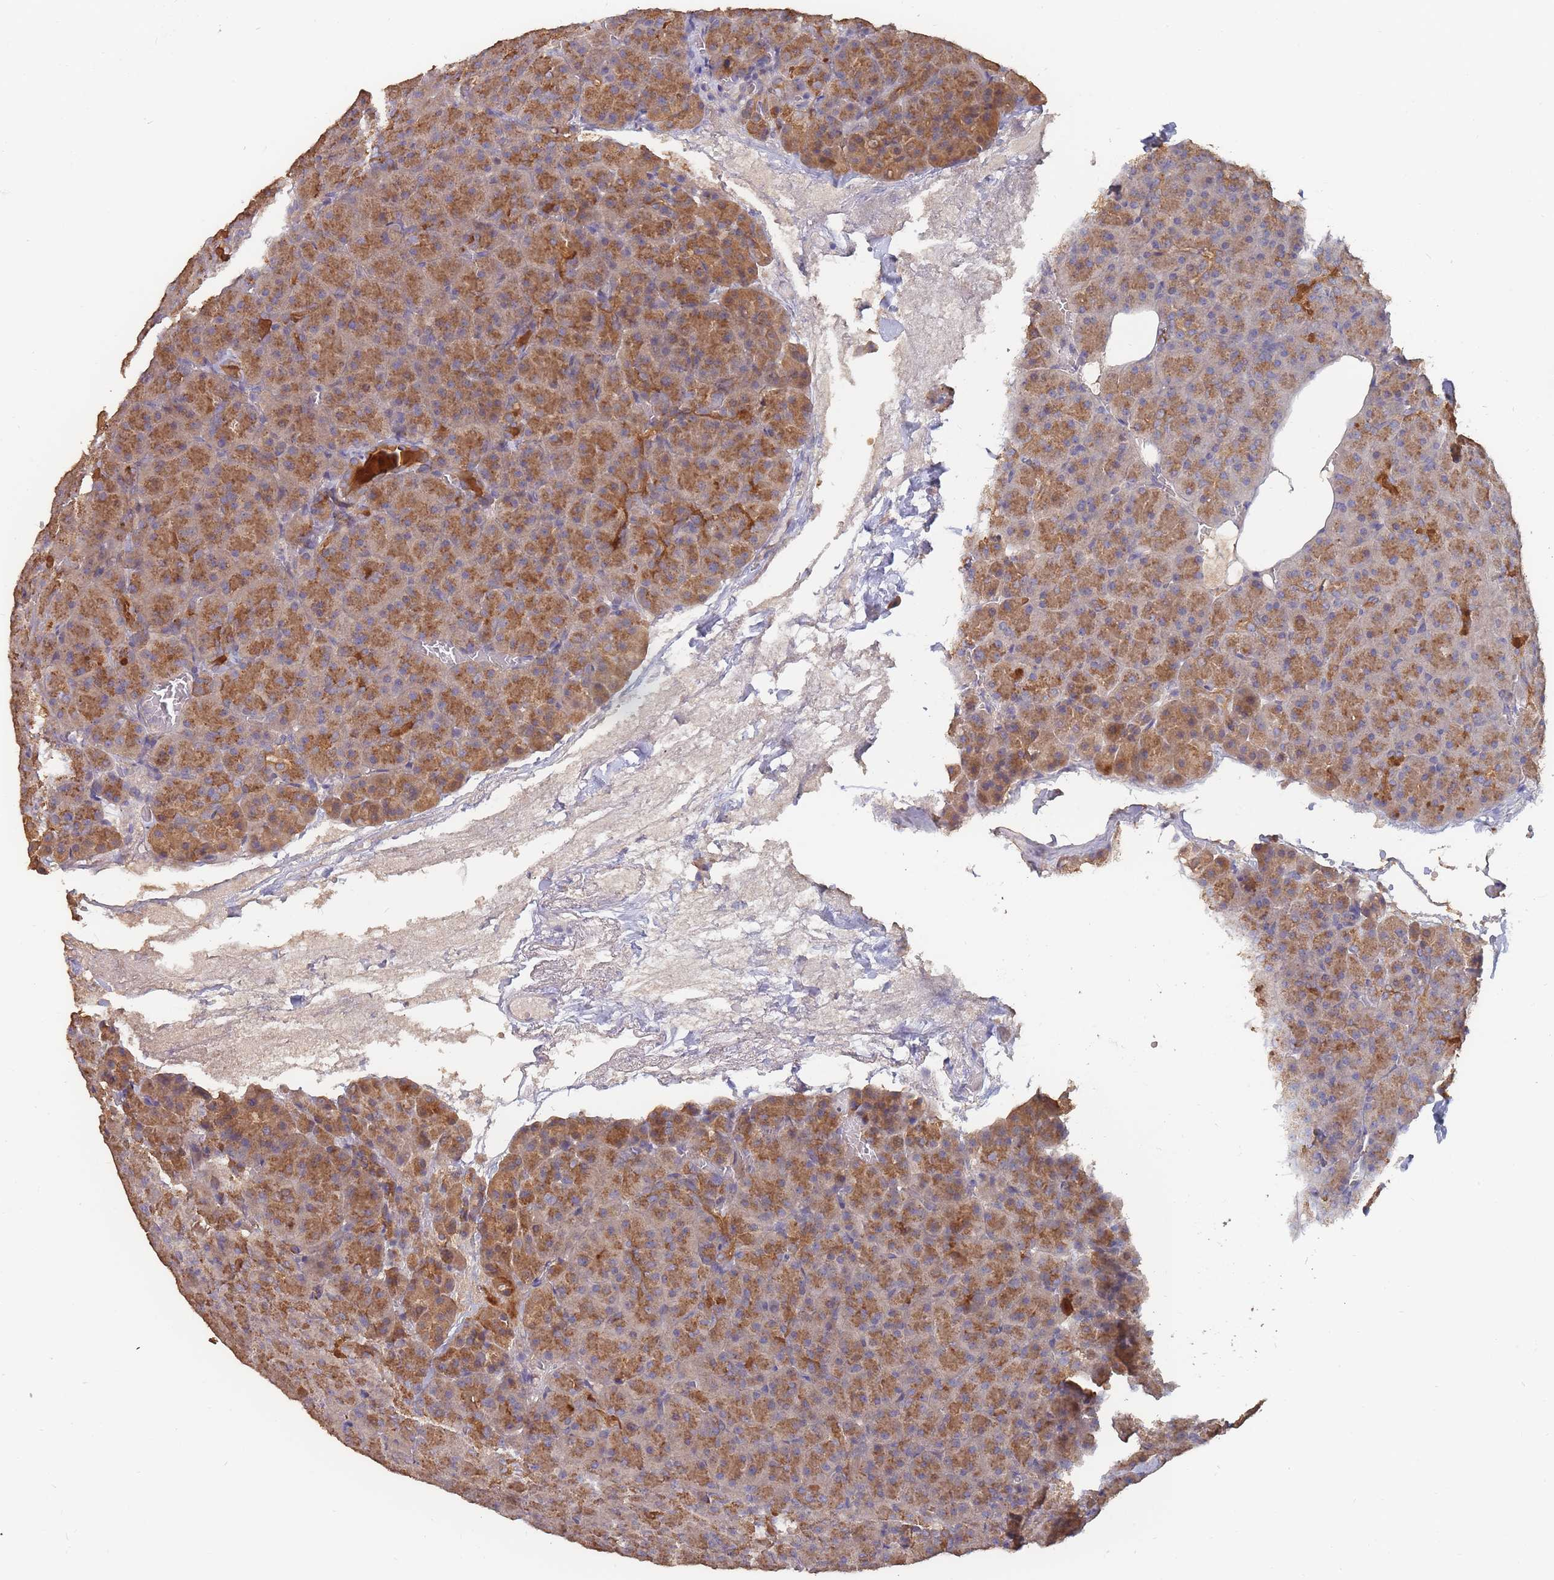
{"staining": {"intensity": "moderate", "quantity": ">75%", "location": "cytoplasmic/membranous"}, "tissue": "pancreas", "cell_type": "Exocrine glandular cells", "image_type": "normal", "snomed": [{"axis": "morphology", "description": "Normal tissue, NOS"}, {"axis": "topography", "description": "Pancreas"}], "caption": "IHC image of benign pancreas: human pancreas stained using IHC exhibits medium levels of moderate protein expression localized specifically in the cytoplasmic/membranous of exocrine glandular cells, appearing as a cytoplasmic/membranous brown color.", "gene": "SLC35F5", "patient": {"sex": "female", "age": 74}}